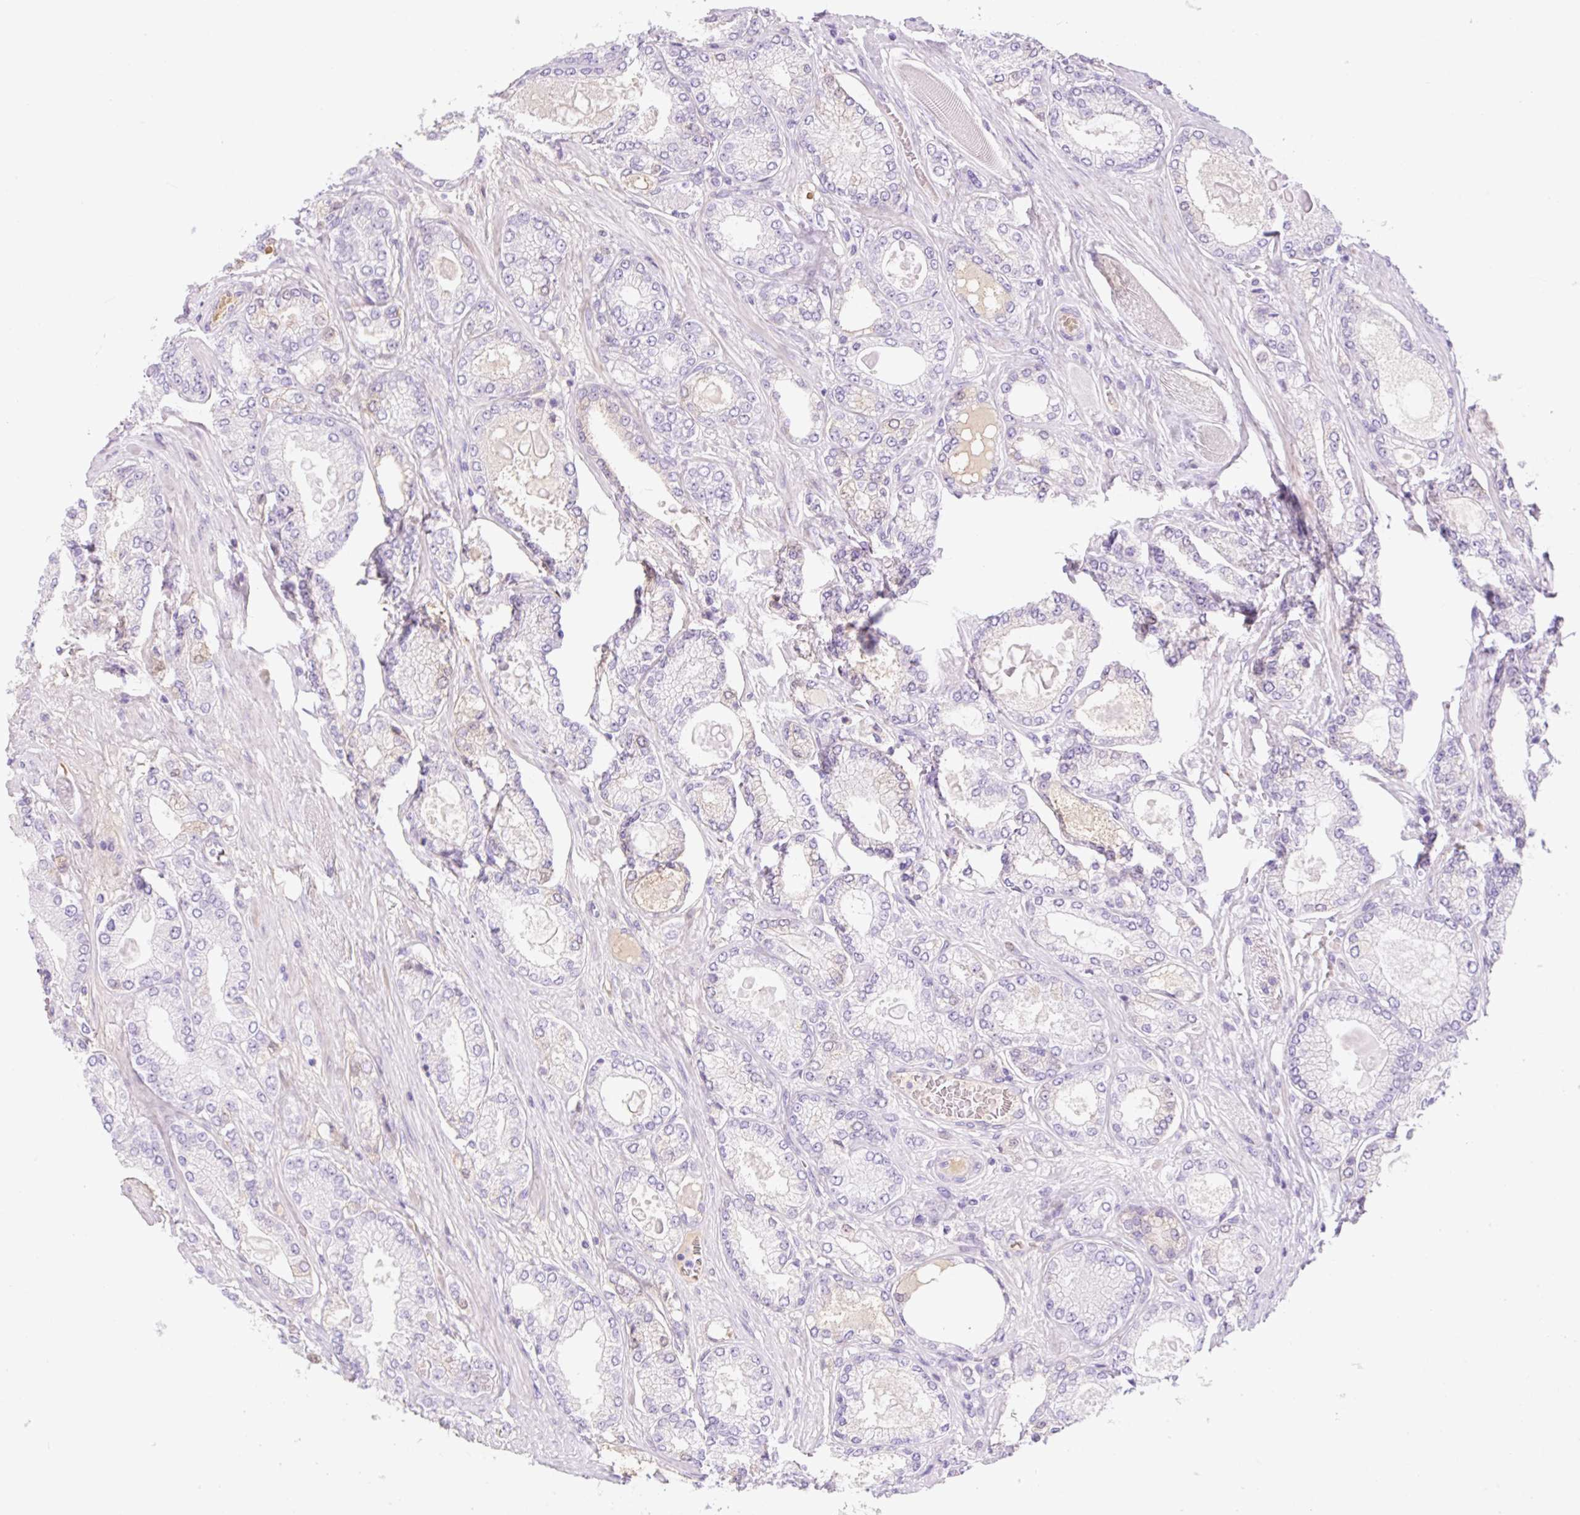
{"staining": {"intensity": "negative", "quantity": "none", "location": "none"}, "tissue": "prostate cancer", "cell_type": "Tumor cells", "image_type": "cancer", "snomed": [{"axis": "morphology", "description": "Adenocarcinoma, High grade"}, {"axis": "topography", "description": "Prostate"}], "caption": "An image of human high-grade adenocarcinoma (prostate) is negative for staining in tumor cells. (DAB immunohistochemistry, high magnification).", "gene": "ZNF121", "patient": {"sex": "male", "age": 68}}